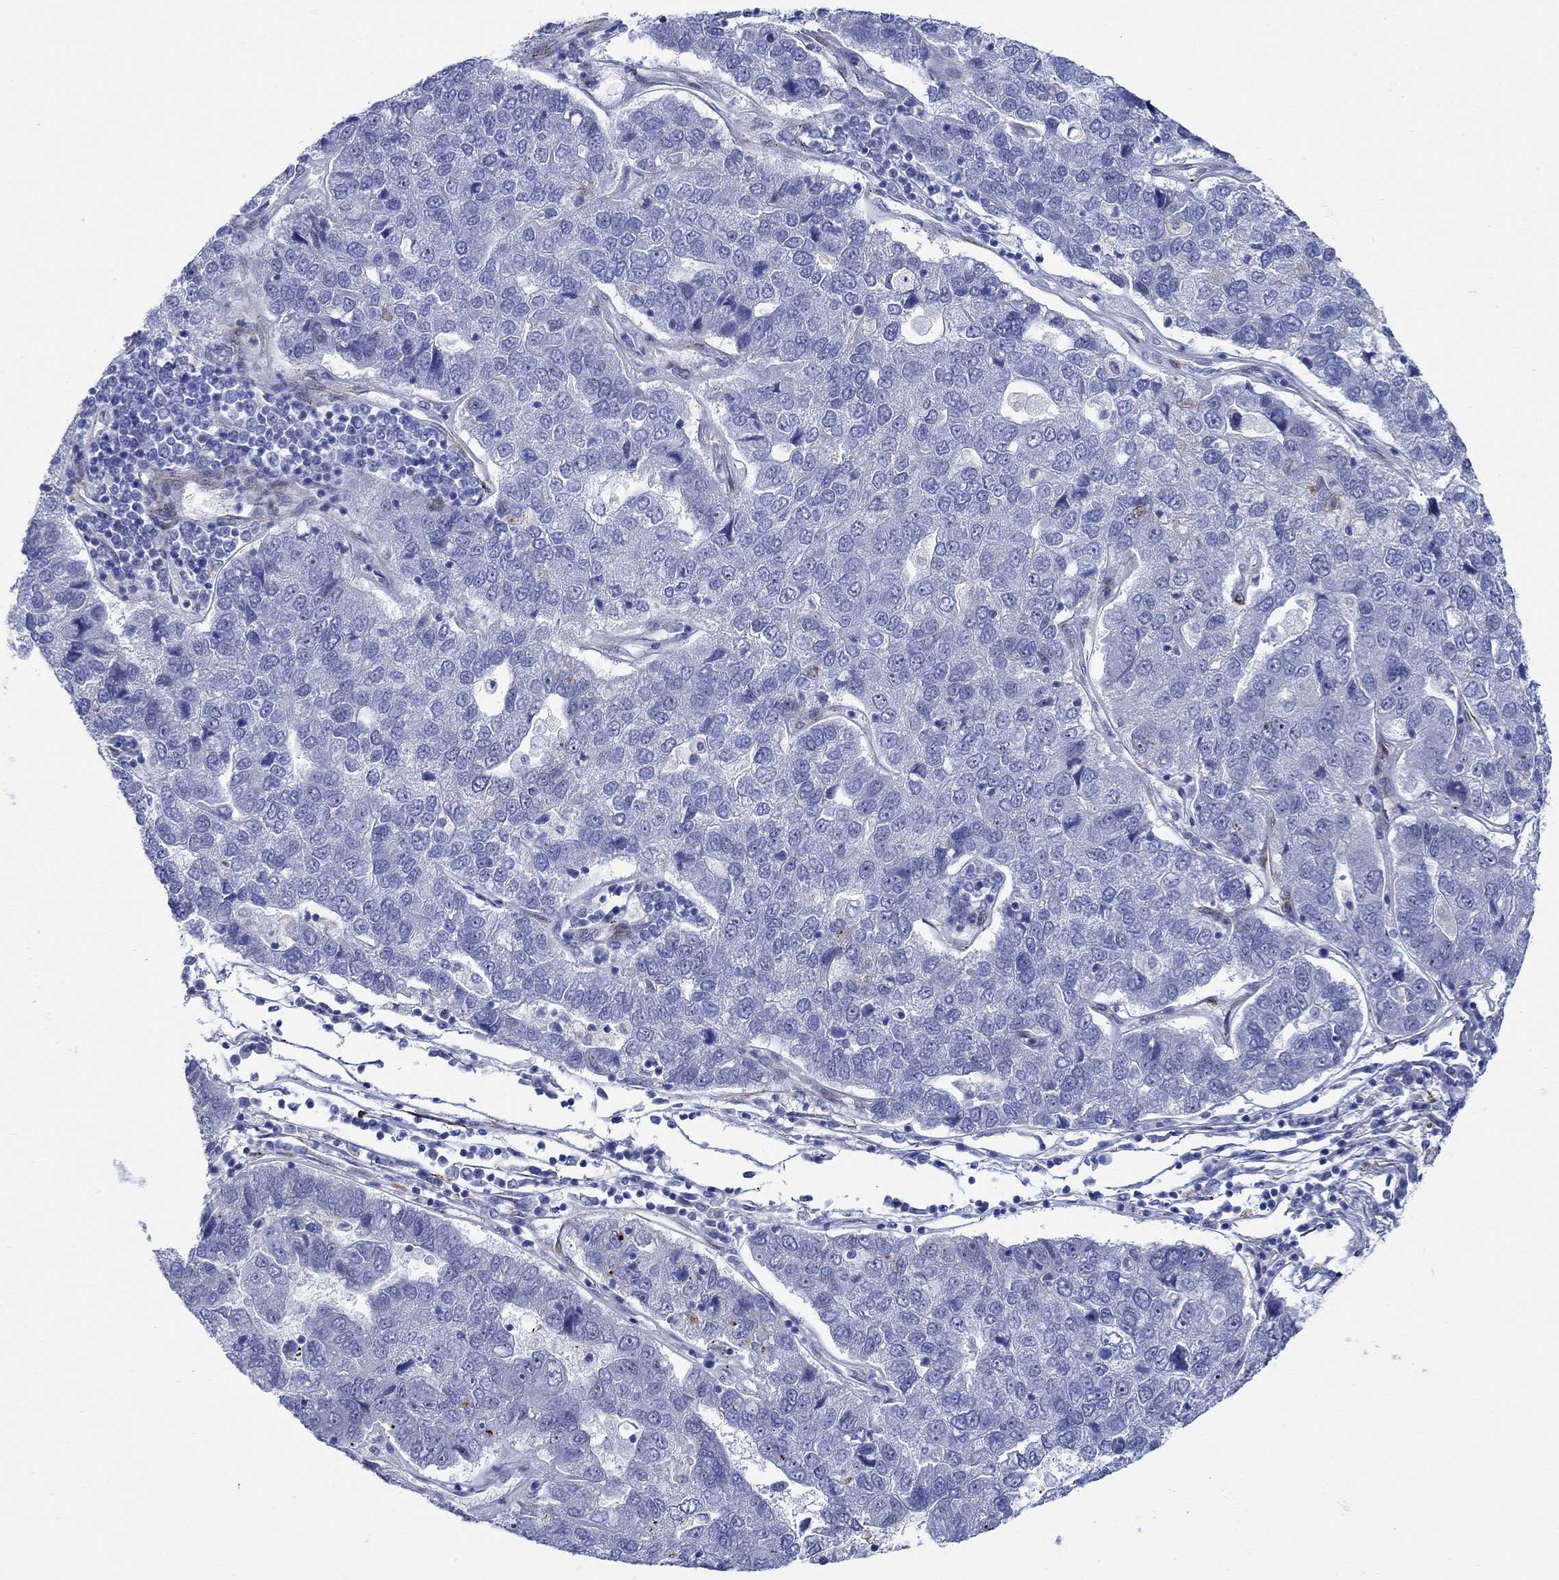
{"staining": {"intensity": "negative", "quantity": "none", "location": "none"}, "tissue": "pancreatic cancer", "cell_type": "Tumor cells", "image_type": "cancer", "snomed": [{"axis": "morphology", "description": "Adenocarcinoma, NOS"}, {"axis": "topography", "description": "Pancreas"}], "caption": "Tumor cells show no significant expression in pancreatic cancer (adenocarcinoma). Brightfield microscopy of immunohistochemistry stained with DAB (brown) and hematoxylin (blue), captured at high magnification.", "gene": "KSR2", "patient": {"sex": "female", "age": 61}}